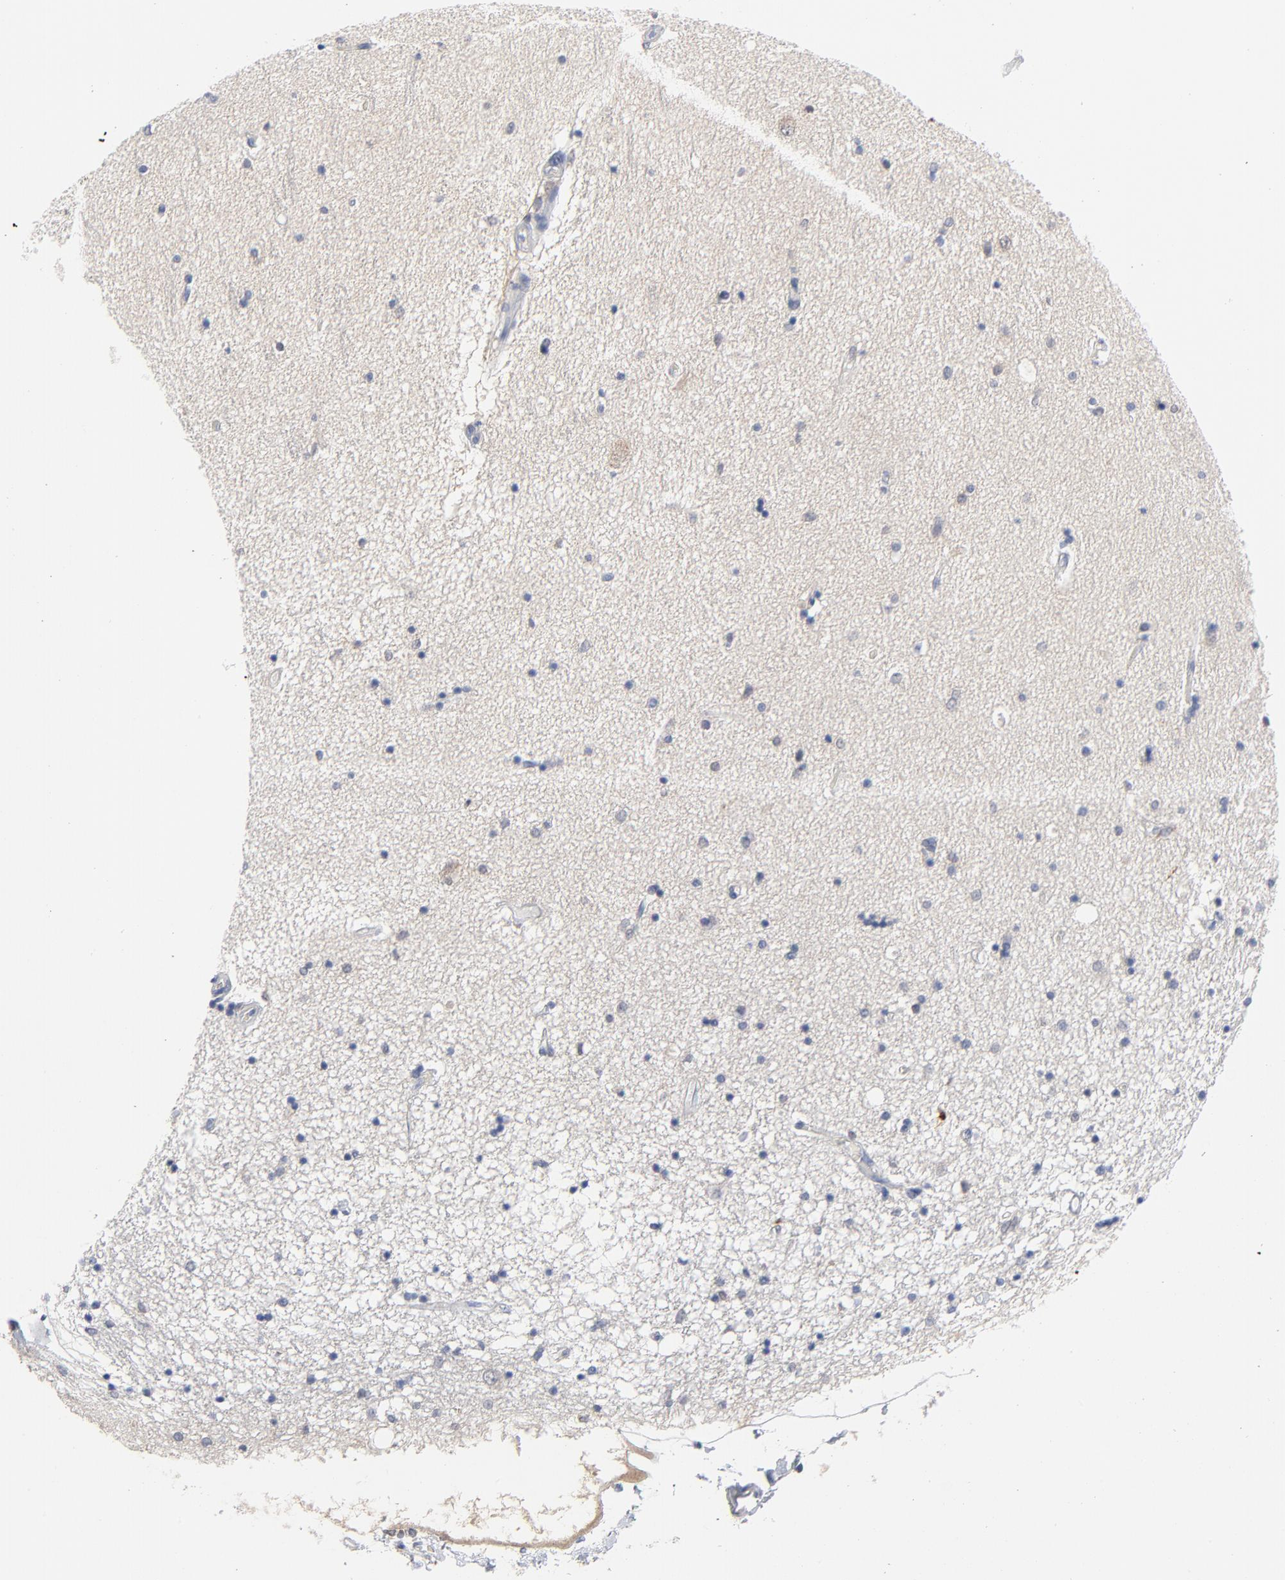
{"staining": {"intensity": "negative", "quantity": "none", "location": "none"}, "tissue": "hippocampus", "cell_type": "Glial cells", "image_type": "normal", "snomed": [{"axis": "morphology", "description": "Normal tissue, NOS"}, {"axis": "topography", "description": "Hippocampus"}], "caption": "Immunohistochemistry (IHC) of normal human hippocampus reveals no positivity in glial cells.", "gene": "CAB39L", "patient": {"sex": "female", "age": 54}}